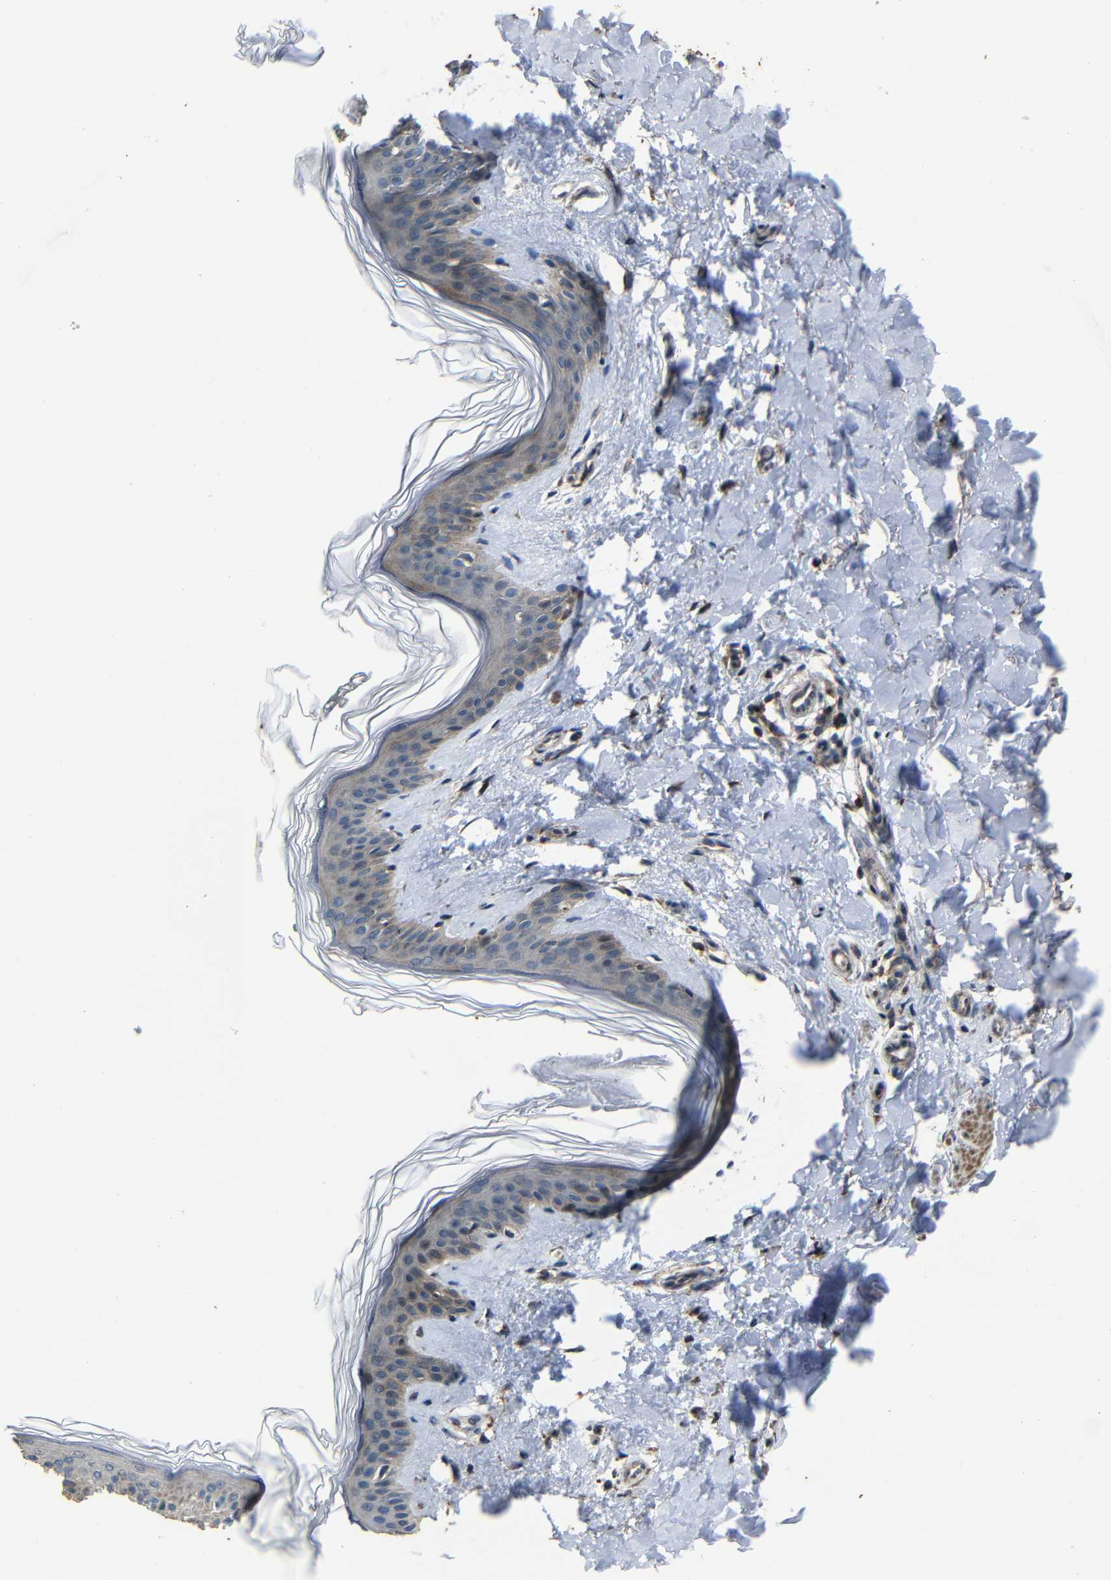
{"staining": {"intensity": "moderate", "quantity": "<25%", "location": "cytoplasmic/membranous"}, "tissue": "skin", "cell_type": "Fibroblasts", "image_type": "normal", "snomed": [{"axis": "morphology", "description": "Normal tissue, NOS"}, {"axis": "topography", "description": "Skin"}], "caption": "DAB (3,3'-diaminobenzidine) immunohistochemical staining of normal human skin displays moderate cytoplasmic/membranous protein positivity in about <25% of fibroblasts.", "gene": "SNN", "patient": {"sex": "female", "age": 41}}